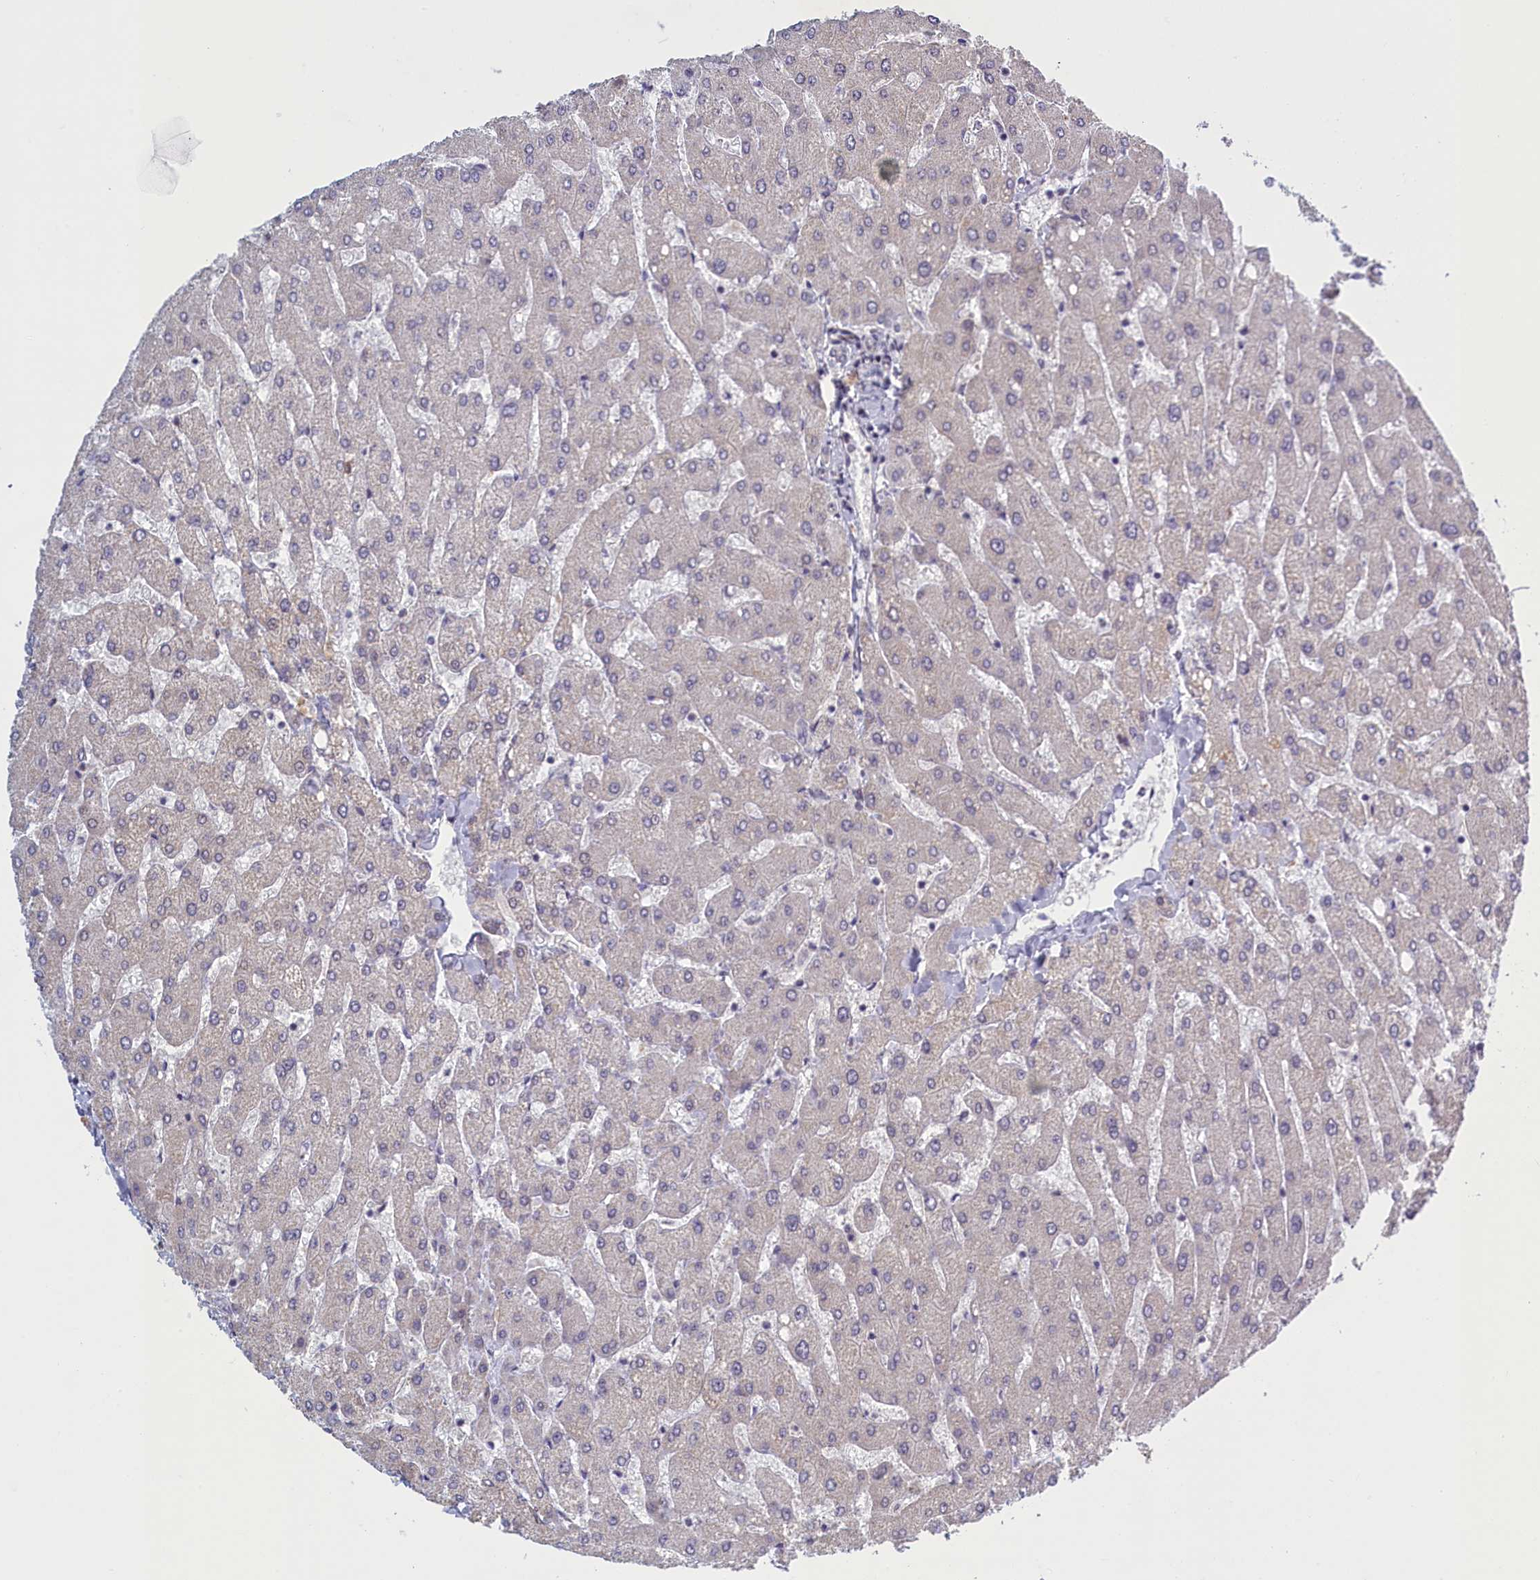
{"staining": {"intensity": "negative", "quantity": "none", "location": "none"}, "tissue": "liver", "cell_type": "Cholangiocytes", "image_type": "normal", "snomed": [{"axis": "morphology", "description": "Normal tissue, NOS"}, {"axis": "topography", "description": "Liver"}], "caption": "This is an immunohistochemistry (IHC) photomicrograph of benign liver. There is no expression in cholangiocytes.", "gene": "ATF7IP2", "patient": {"sex": "male", "age": 55}}